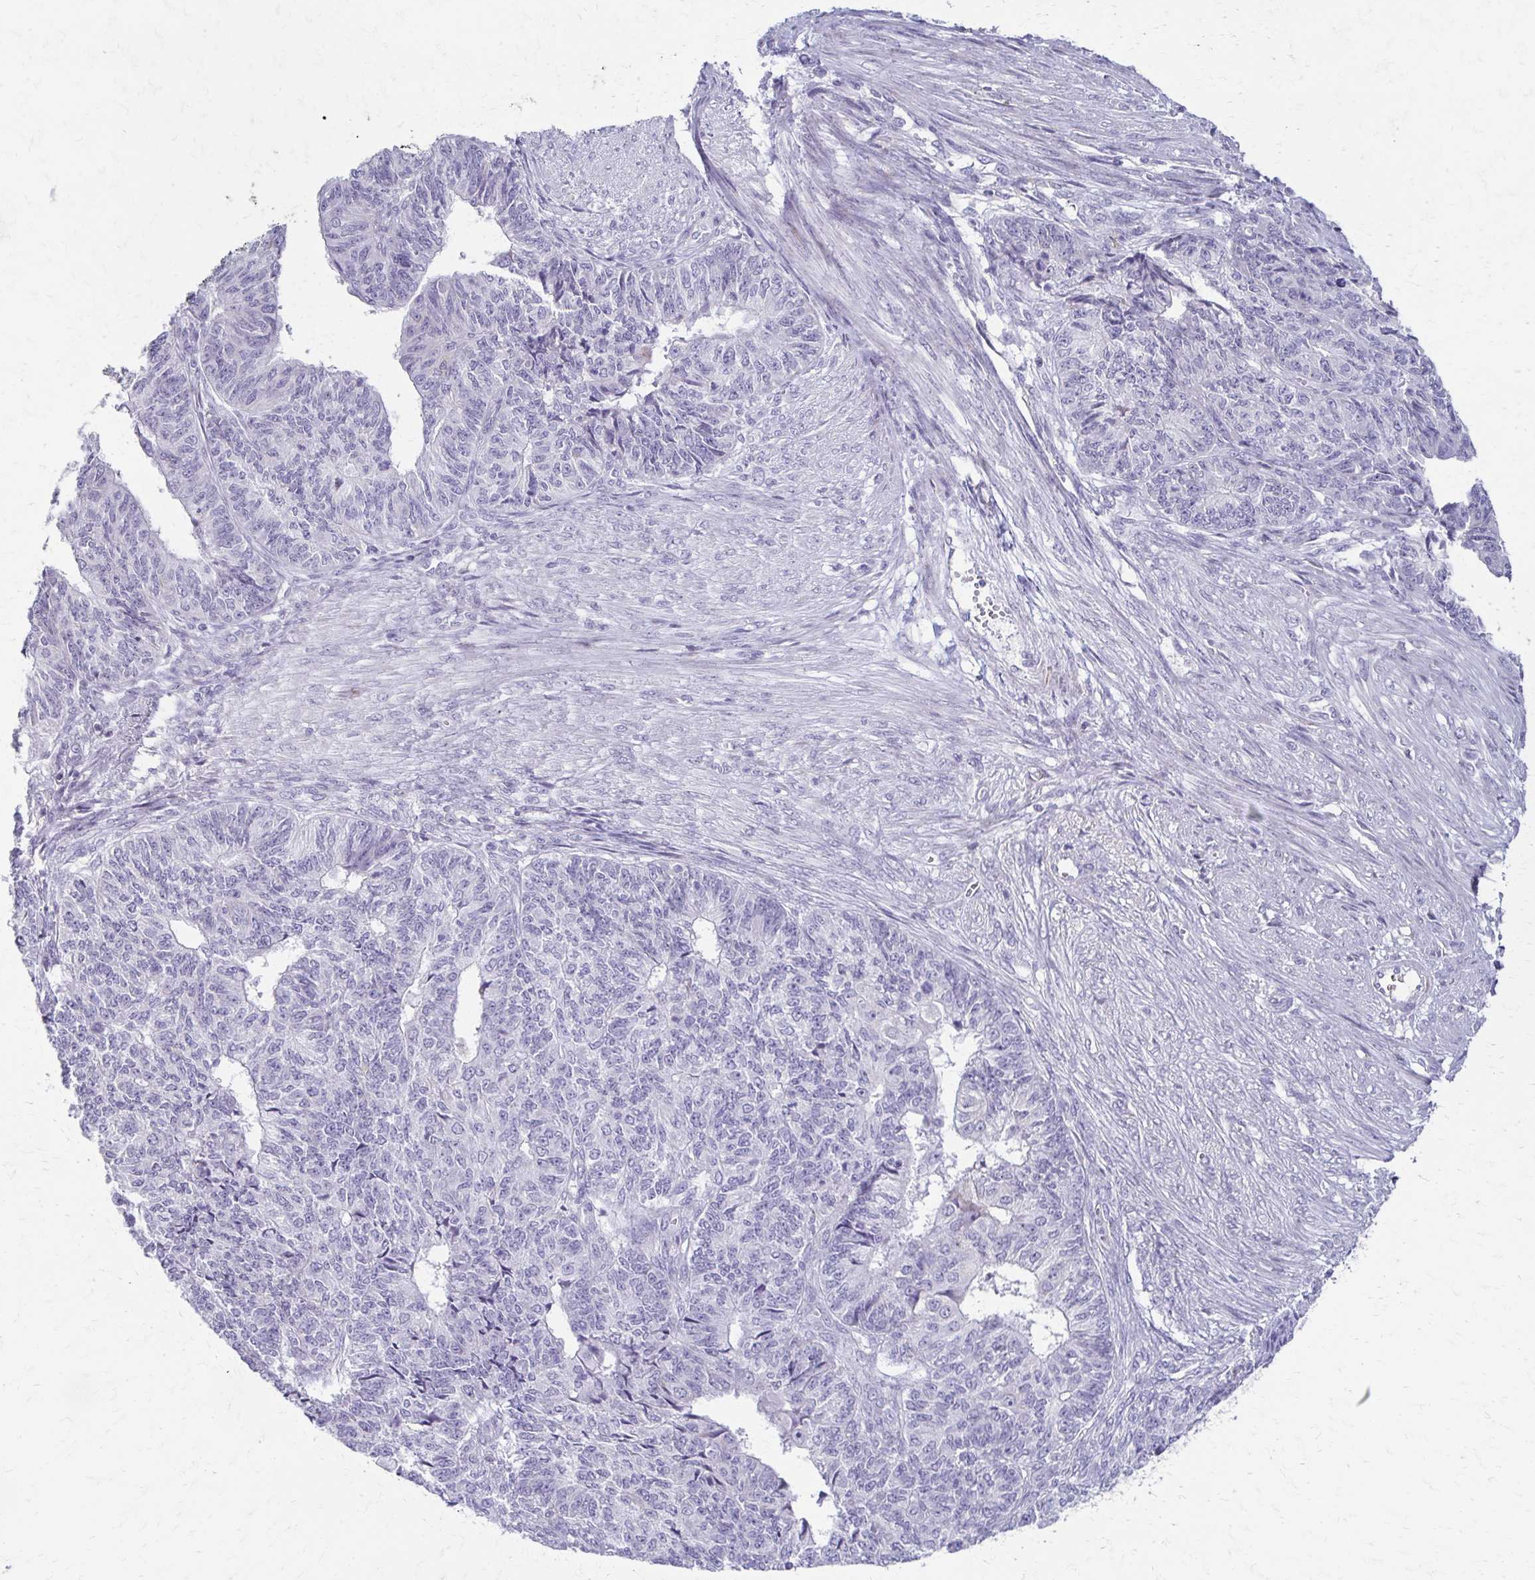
{"staining": {"intensity": "negative", "quantity": "none", "location": "none"}, "tissue": "endometrial cancer", "cell_type": "Tumor cells", "image_type": "cancer", "snomed": [{"axis": "morphology", "description": "Adenocarcinoma, NOS"}, {"axis": "topography", "description": "Endometrium"}], "caption": "This is an IHC image of human endometrial cancer (adenocarcinoma). There is no staining in tumor cells.", "gene": "FCGR2B", "patient": {"sex": "female", "age": 32}}